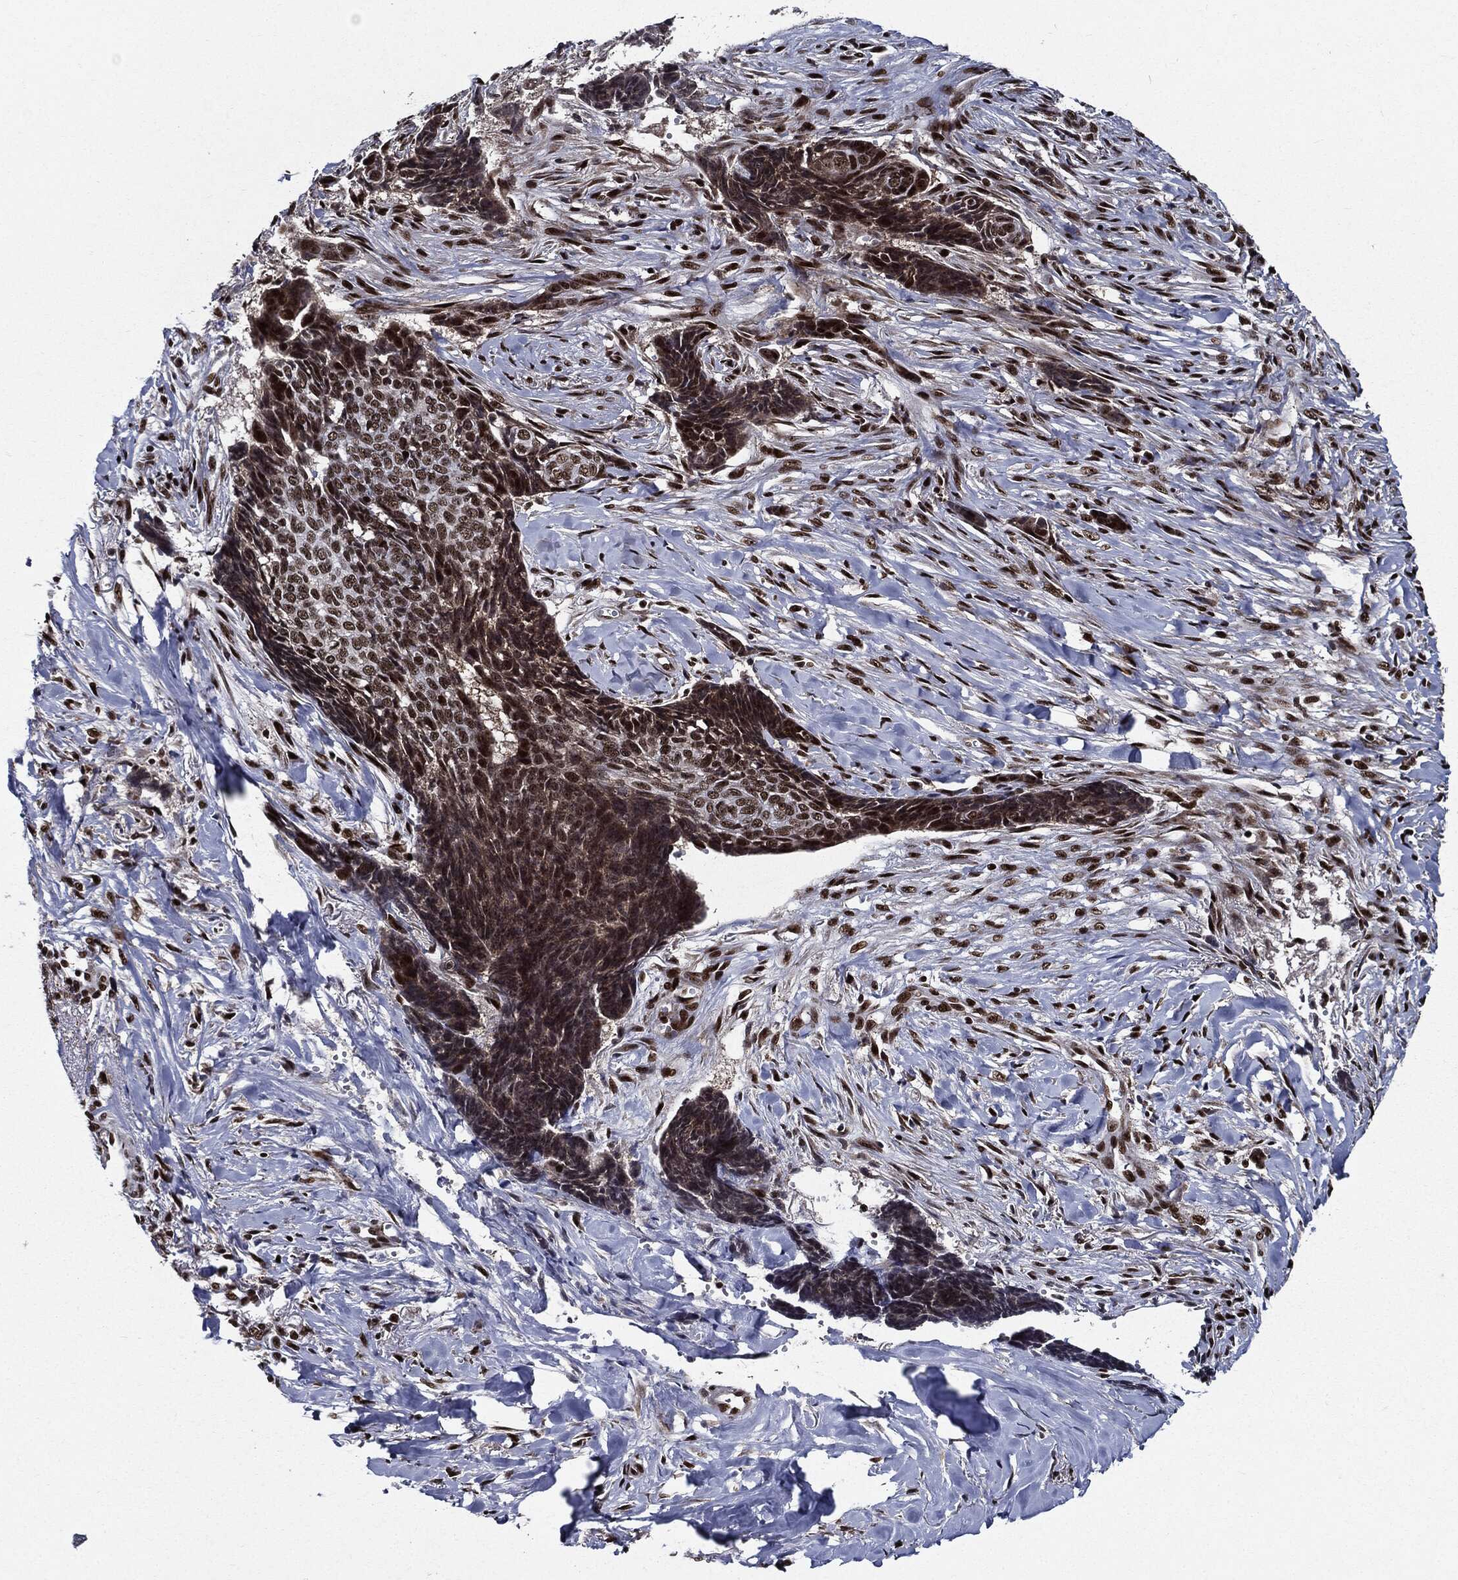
{"staining": {"intensity": "moderate", "quantity": ">75%", "location": "nuclear"}, "tissue": "skin cancer", "cell_type": "Tumor cells", "image_type": "cancer", "snomed": [{"axis": "morphology", "description": "Basal cell carcinoma"}, {"axis": "topography", "description": "Skin"}], "caption": "A photomicrograph of human skin cancer stained for a protein exhibits moderate nuclear brown staining in tumor cells. (brown staining indicates protein expression, while blue staining denotes nuclei).", "gene": "ZFP91", "patient": {"sex": "male", "age": 86}}